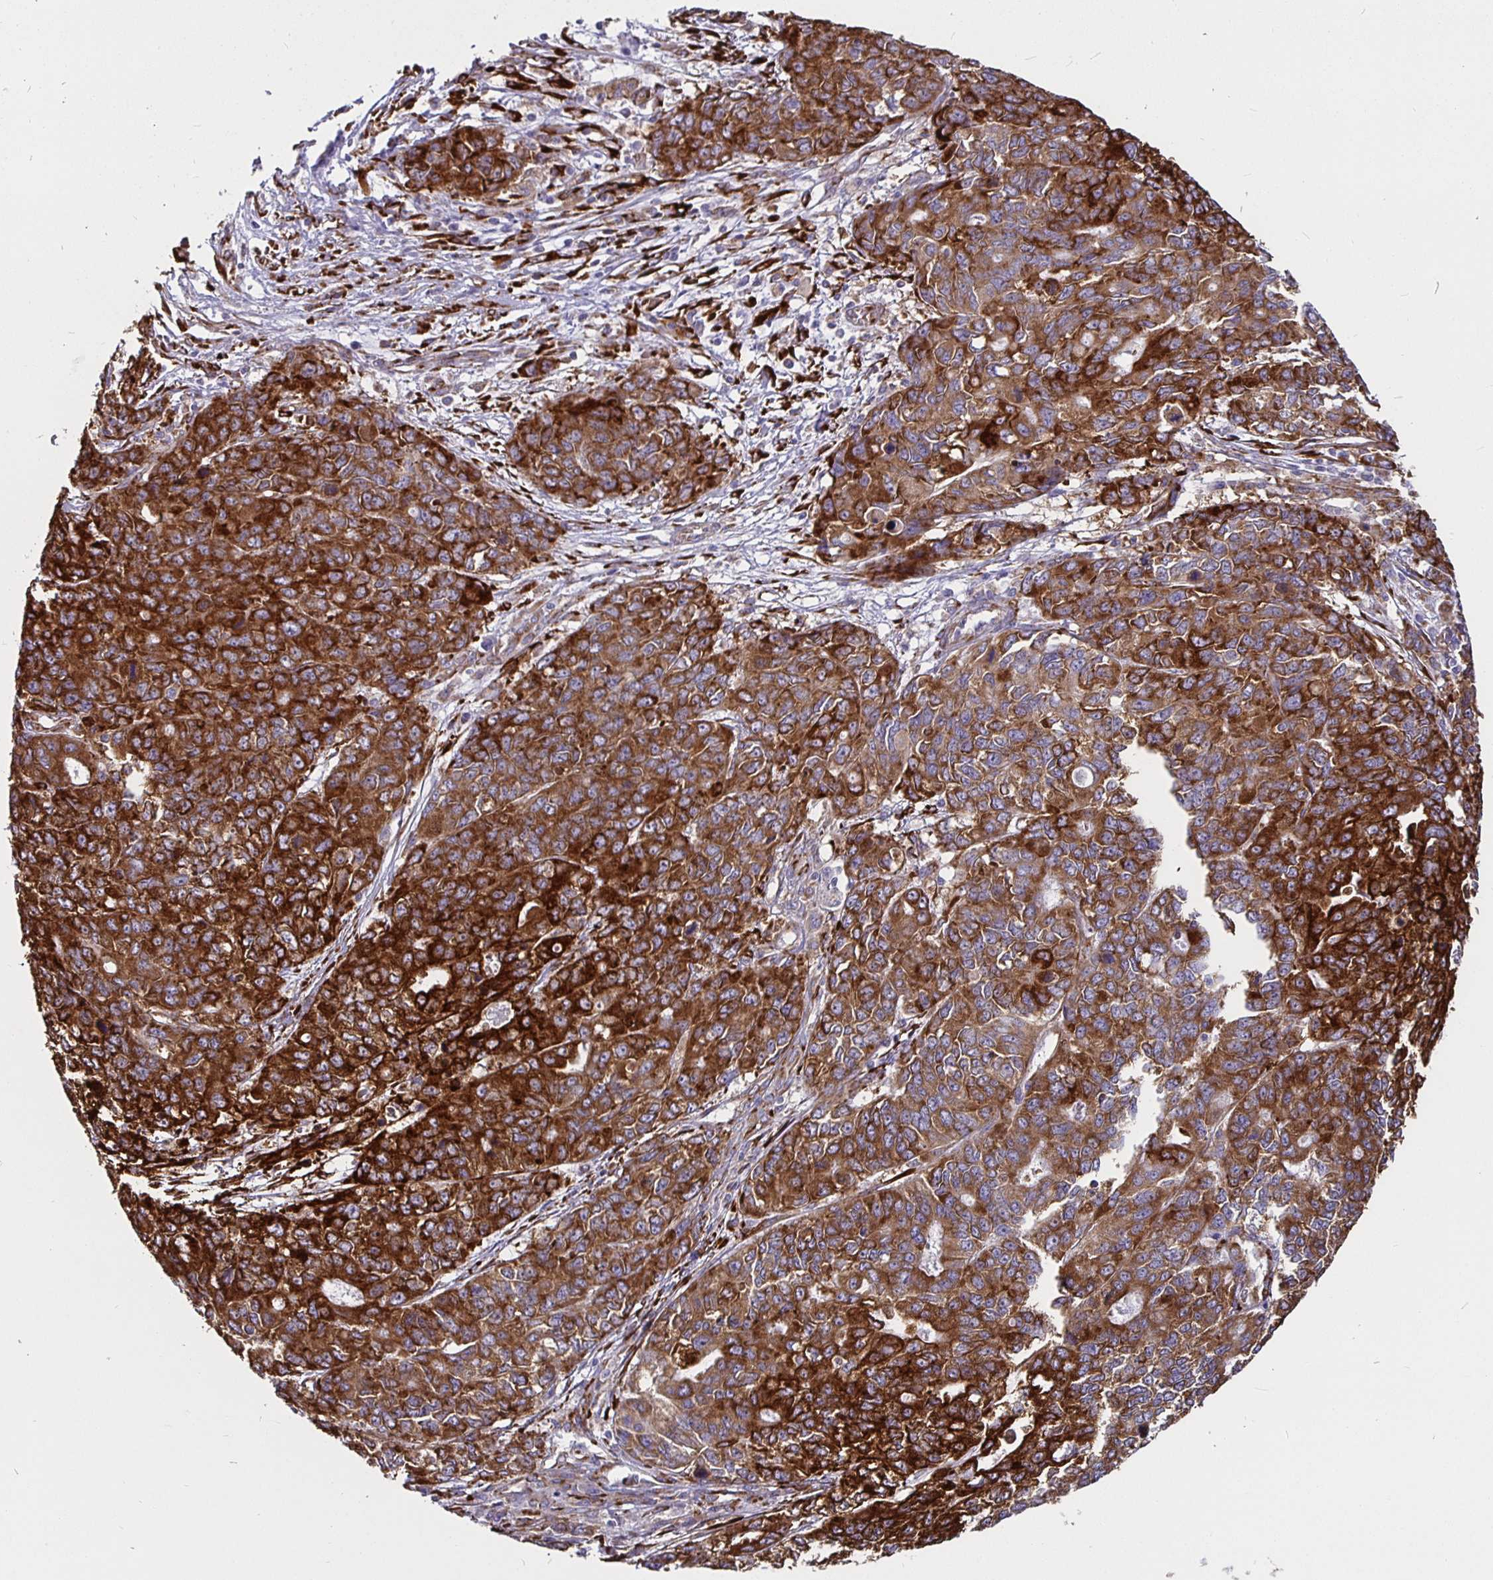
{"staining": {"intensity": "strong", "quantity": ">75%", "location": "cytoplasmic/membranous"}, "tissue": "endometrial cancer", "cell_type": "Tumor cells", "image_type": "cancer", "snomed": [{"axis": "morphology", "description": "Adenocarcinoma, NOS"}, {"axis": "topography", "description": "Uterus"}], "caption": "This micrograph displays immunohistochemistry staining of human endometrial cancer, with high strong cytoplasmic/membranous staining in approximately >75% of tumor cells.", "gene": "P4HA2", "patient": {"sex": "female", "age": 79}}